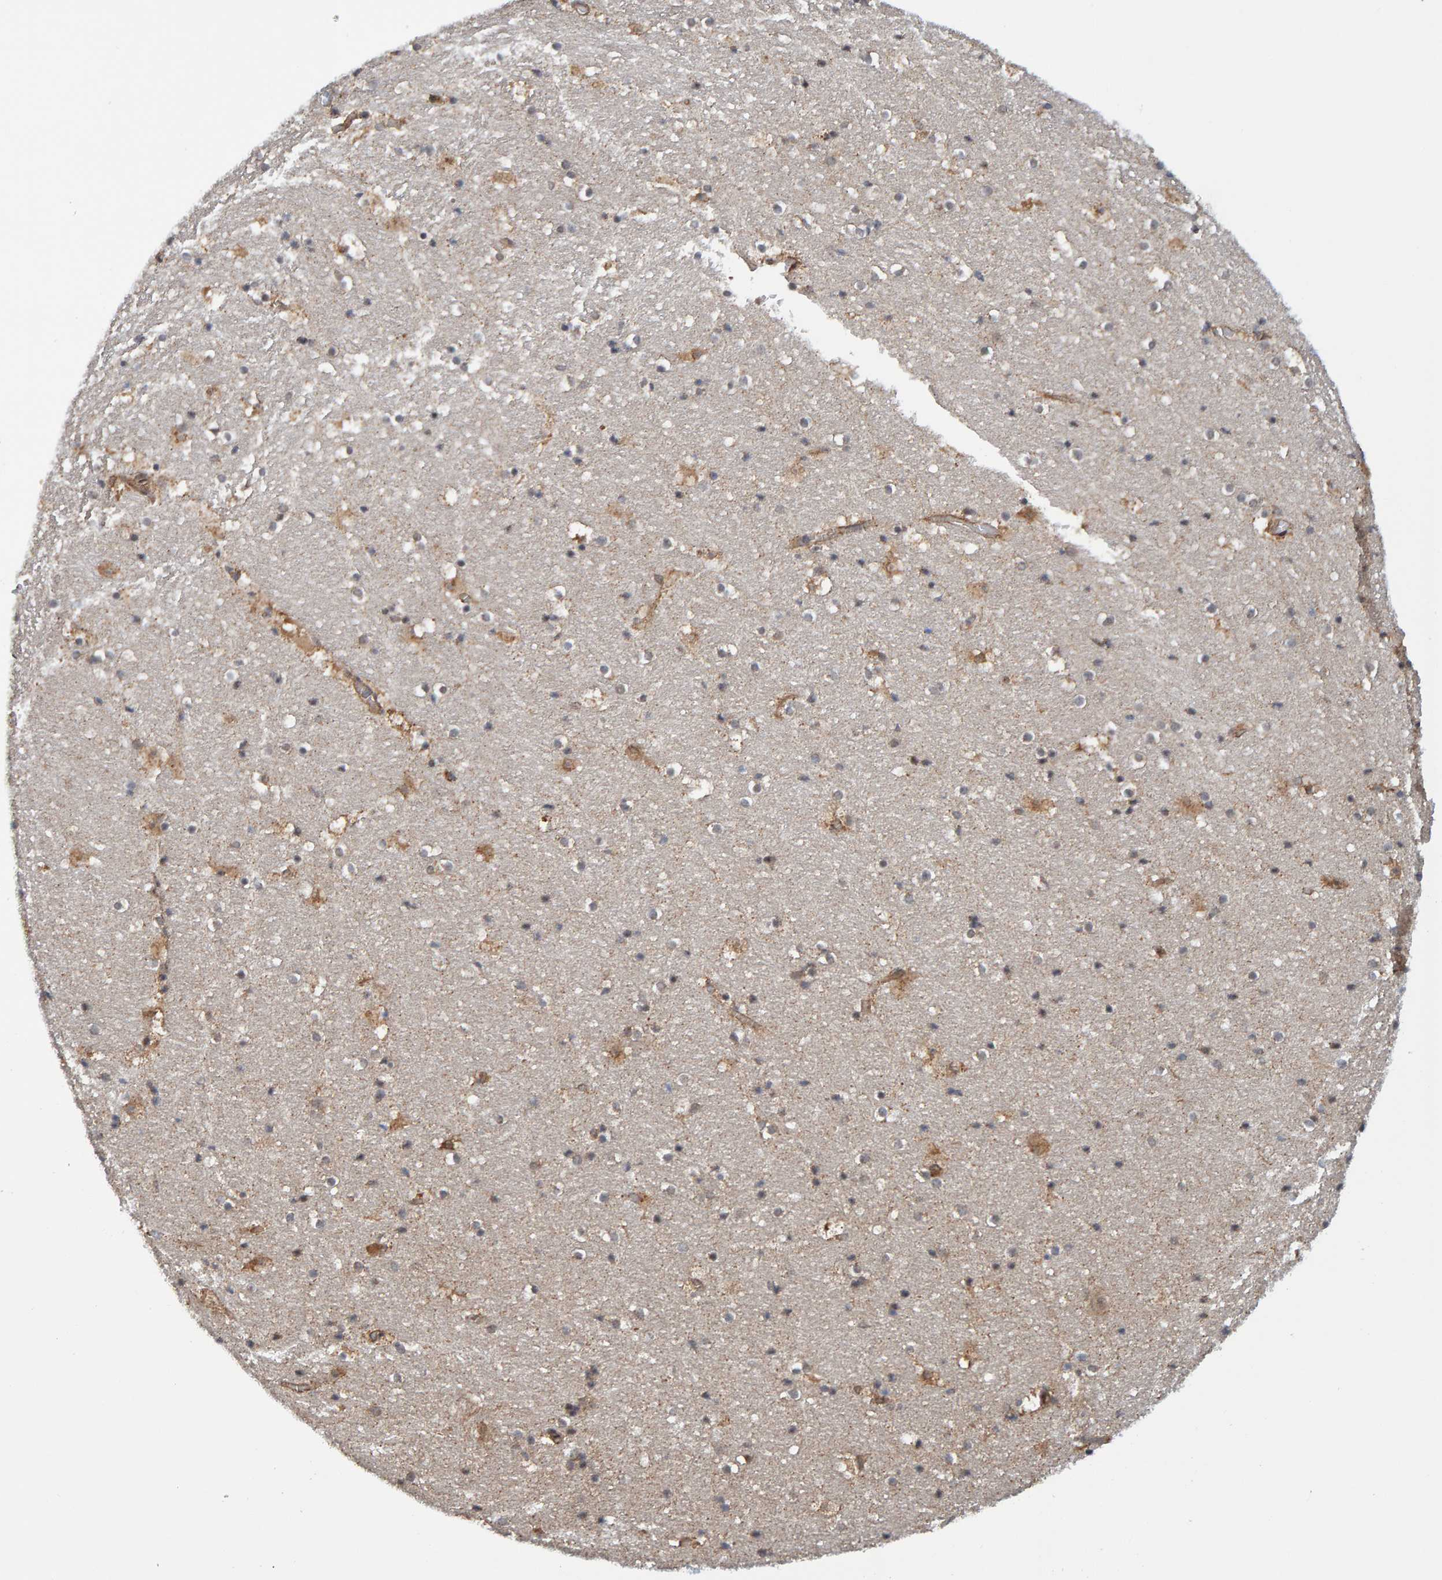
{"staining": {"intensity": "moderate", "quantity": "<25%", "location": "cytoplasmic/membranous"}, "tissue": "hippocampus", "cell_type": "Glial cells", "image_type": "normal", "snomed": [{"axis": "morphology", "description": "Normal tissue, NOS"}, {"axis": "topography", "description": "Hippocampus"}], "caption": "Immunohistochemical staining of benign hippocampus shows low levels of moderate cytoplasmic/membranous positivity in approximately <25% of glial cells.", "gene": "SCRN2", "patient": {"sex": "male", "age": 45}}